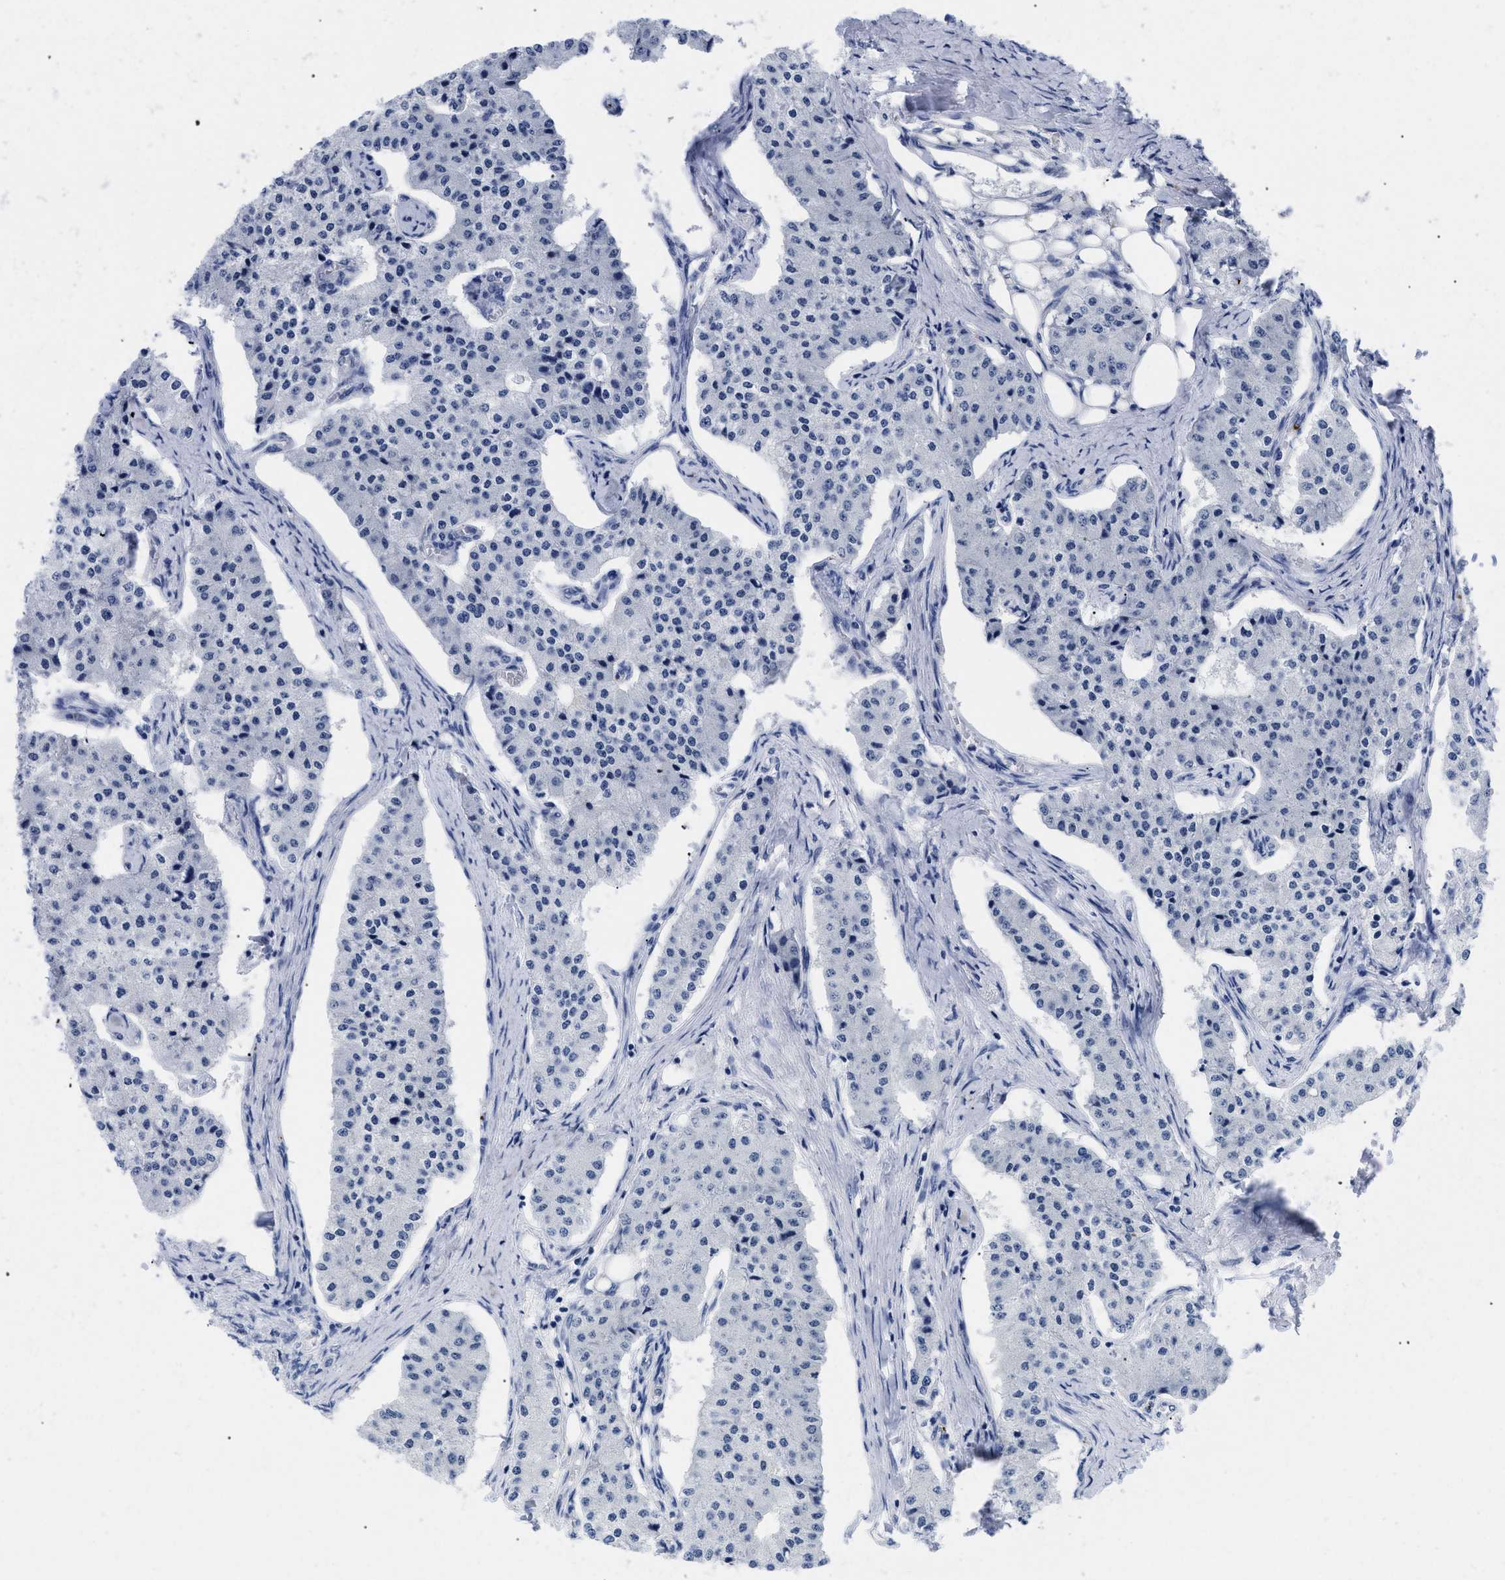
{"staining": {"intensity": "negative", "quantity": "none", "location": "none"}, "tissue": "carcinoid", "cell_type": "Tumor cells", "image_type": "cancer", "snomed": [{"axis": "morphology", "description": "Carcinoid, malignant, NOS"}, {"axis": "topography", "description": "Colon"}], "caption": "Immunohistochemistry photomicrograph of neoplastic tissue: human carcinoid stained with DAB (3,3'-diaminobenzidine) exhibits no significant protein positivity in tumor cells. (Stains: DAB (3,3'-diaminobenzidine) immunohistochemistry (IHC) with hematoxylin counter stain, Microscopy: brightfield microscopy at high magnification).", "gene": "TREML1", "patient": {"sex": "female", "age": 52}}